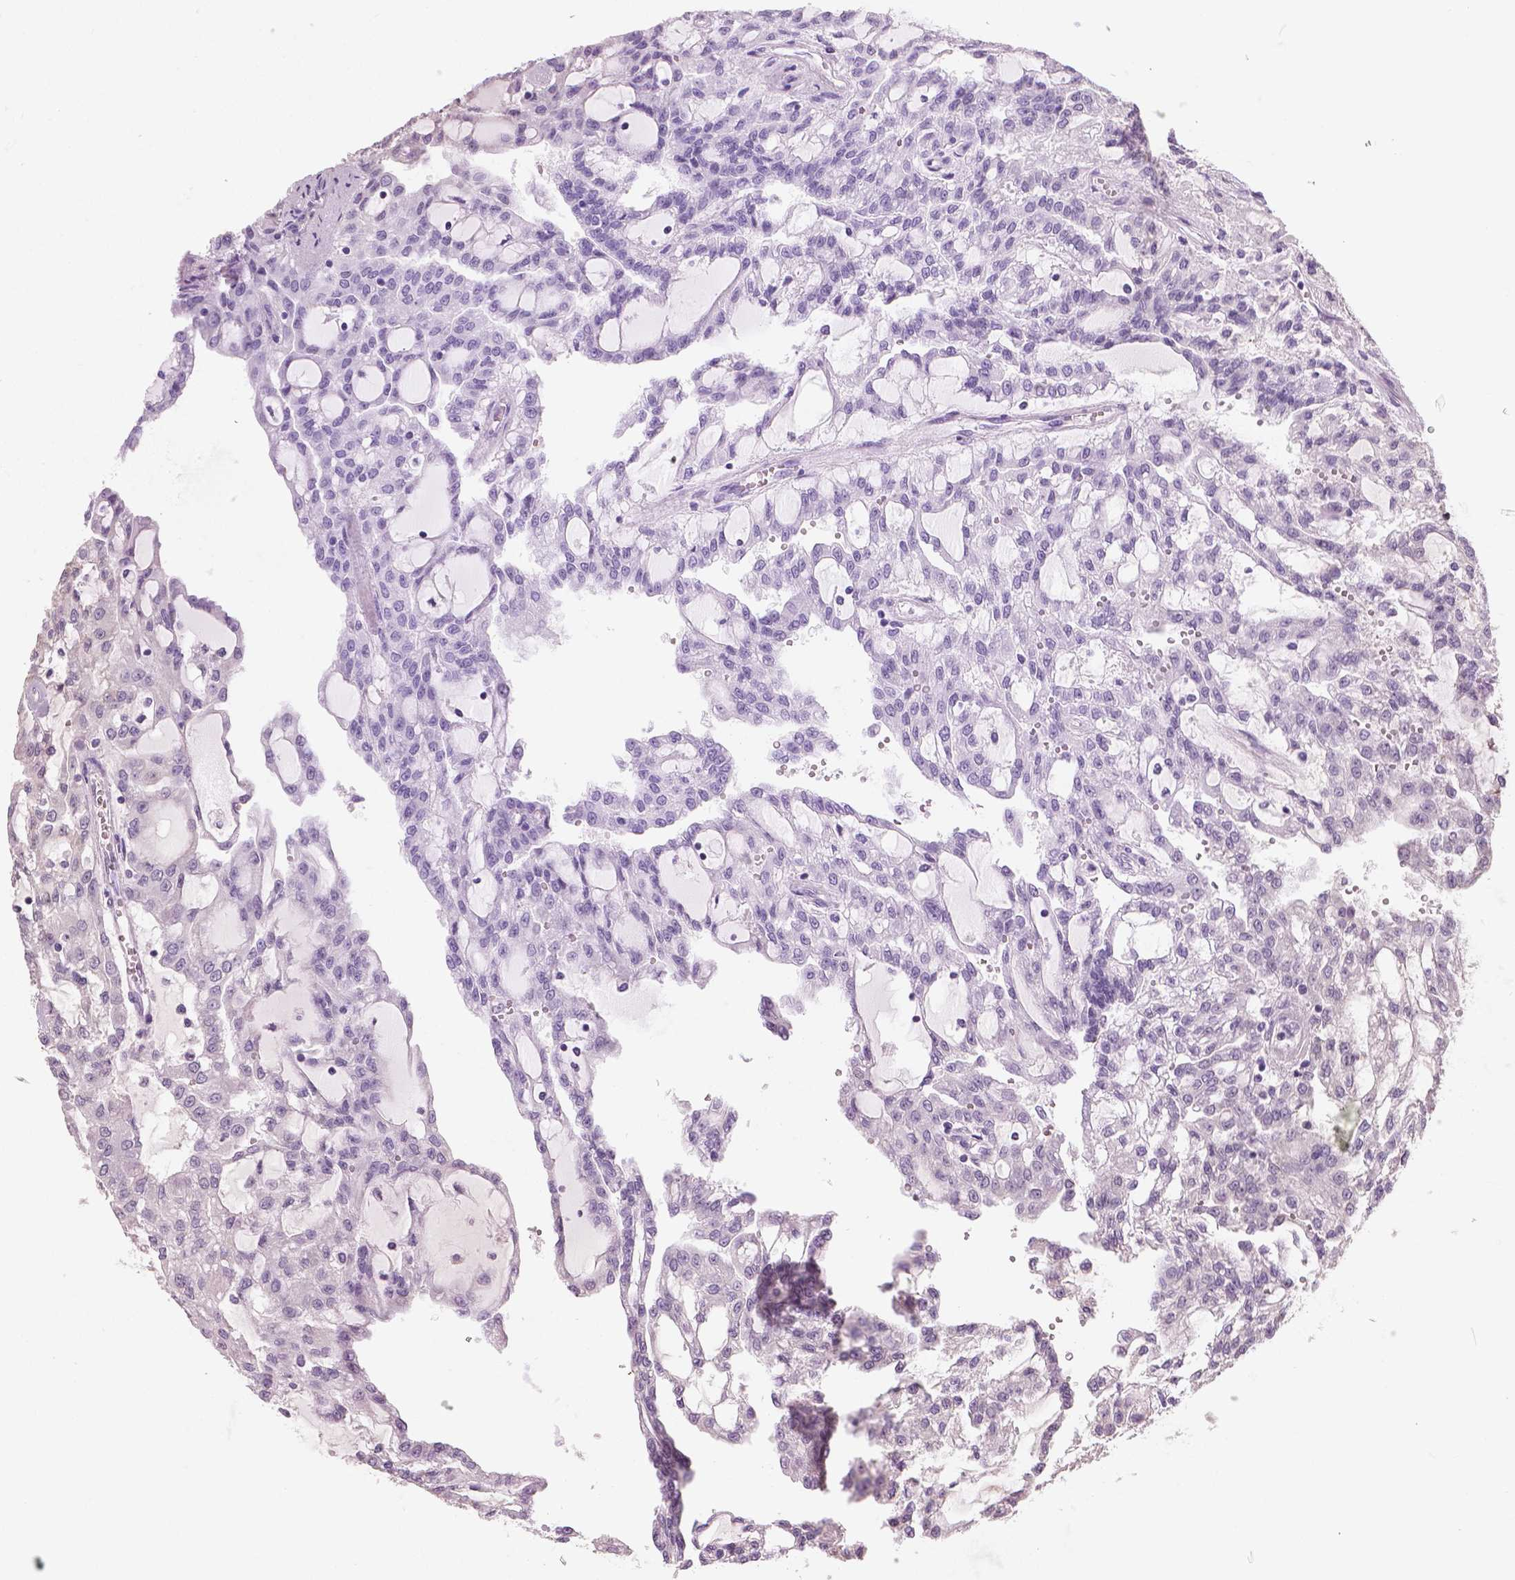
{"staining": {"intensity": "negative", "quantity": "none", "location": "none"}, "tissue": "renal cancer", "cell_type": "Tumor cells", "image_type": "cancer", "snomed": [{"axis": "morphology", "description": "Adenocarcinoma, NOS"}, {"axis": "topography", "description": "Kidney"}], "caption": "IHC histopathology image of neoplastic tissue: adenocarcinoma (renal) stained with DAB shows no significant protein positivity in tumor cells.", "gene": "NECAB1", "patient": {"sex": "male", "age": 63}}